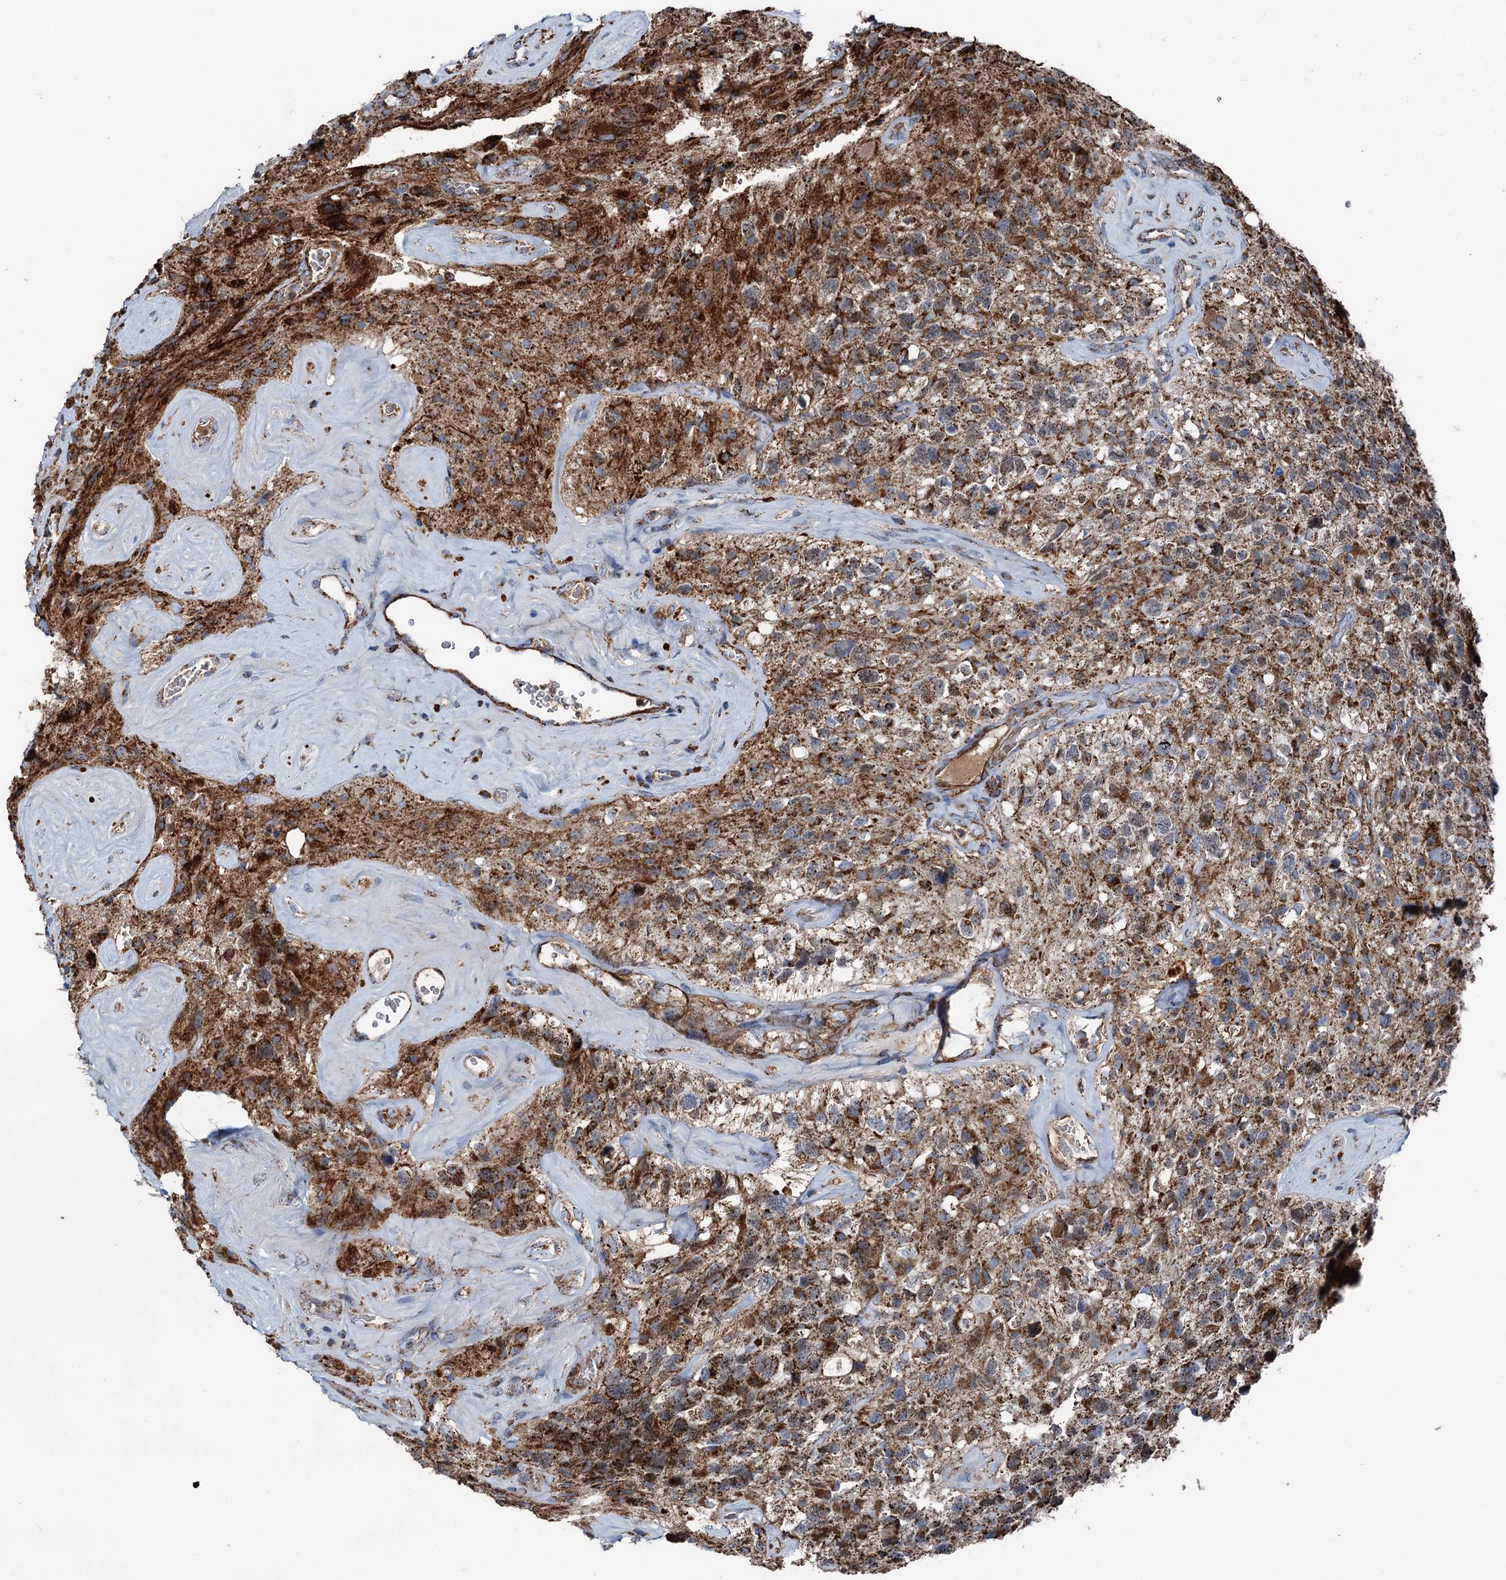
{"staining": {"intensity": "strong", "quantity": ">75%", "location": "cytoplasmic/membranous"}, "tissue": "glioma", "cell_type": "Tumor cells", "image_type": "cancer", "snomed": [{"axis": "morphology", "description": "Glioma, malignant, High grade"}, {"axis": "topography", "description": "Brain"}], "caption": "A micrograph of human glioma stained for a protein reveals strong cytoplasmic/membranous brown staining in tumor cells.", "gene": "DDIAS", "patient": {"sex": "male", "age": 69}}